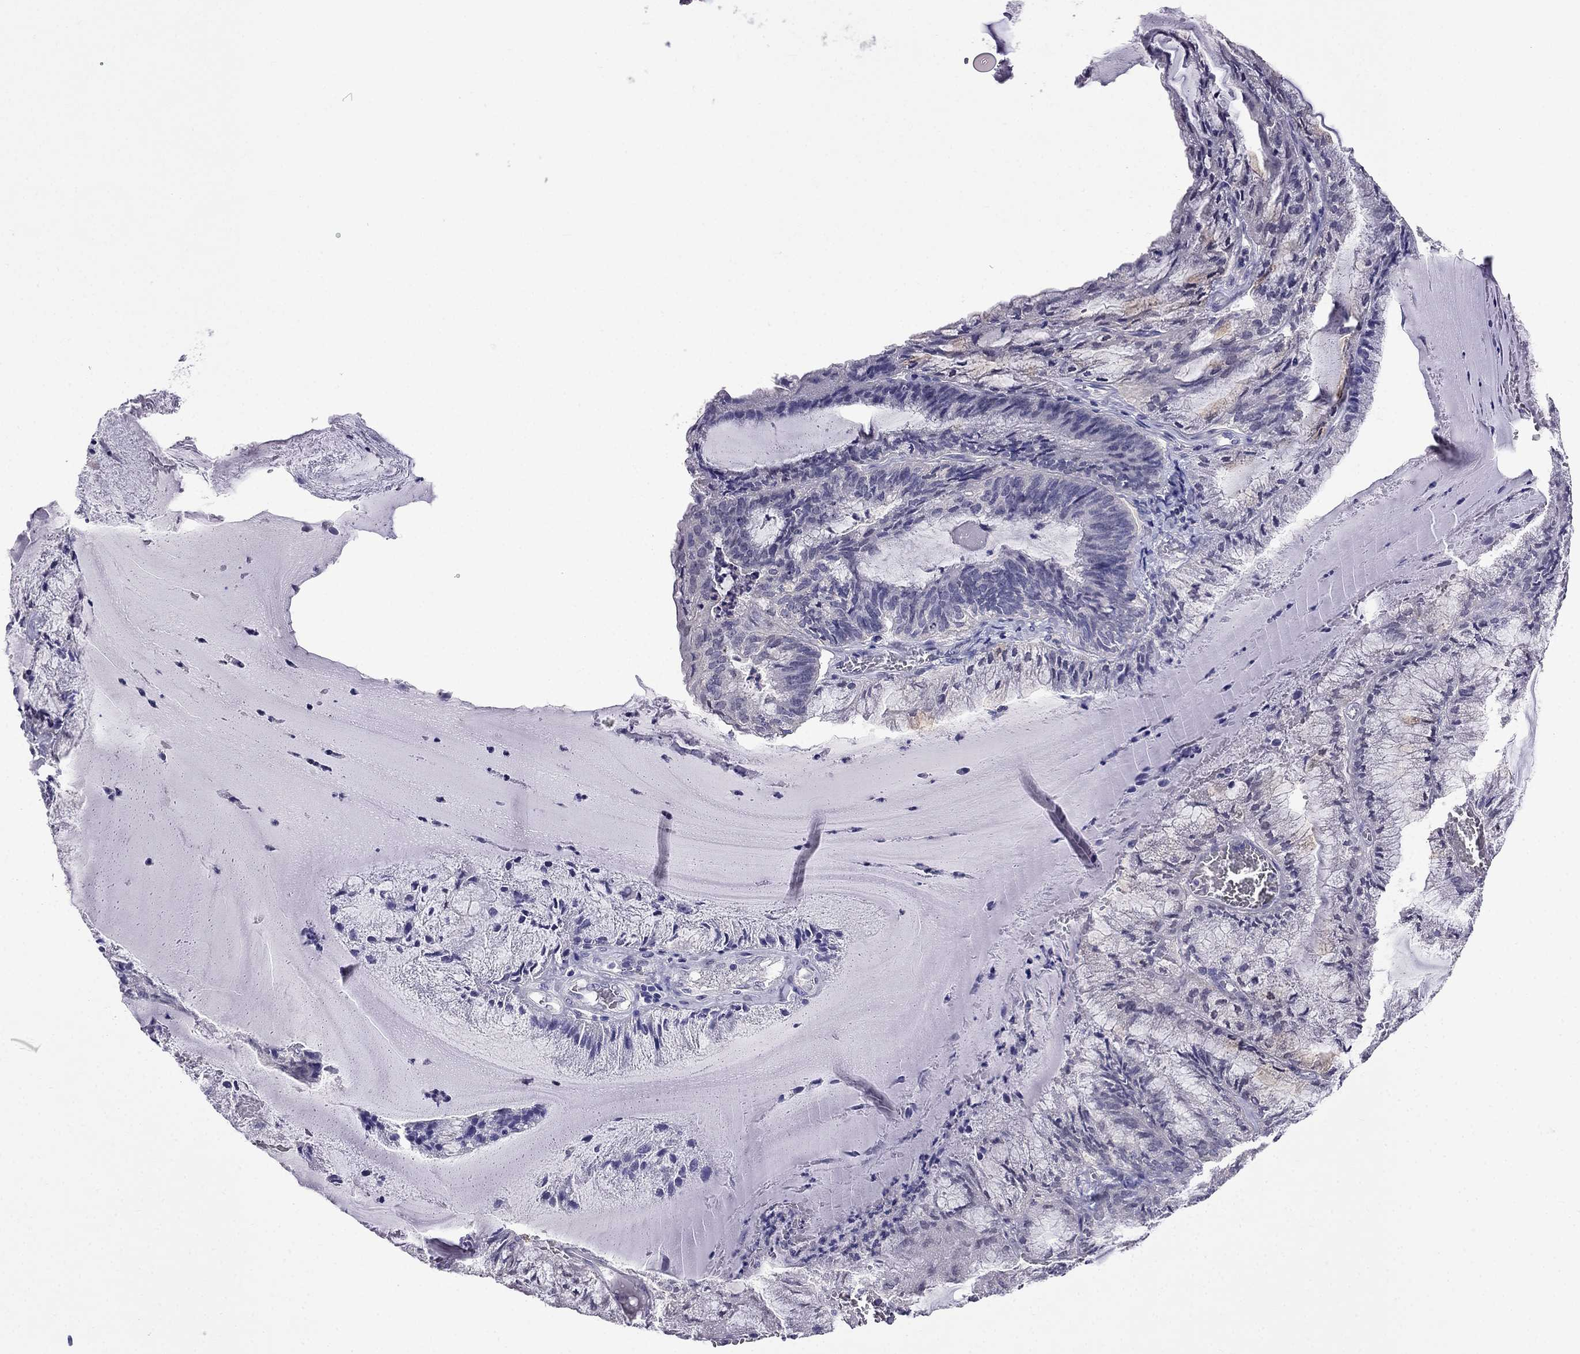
{"staining": {"intensity": "negative", "quantity": "none", "location": "none"}, "tissue": "endometrial cancer", "cell_type": "Tumor cells", "image_type": "cancer", "snomed": [{"axis": "morphology", "description": "Carcinoma, NOS"}, {"axis": "topography", "description": "Endometrium"}], "caption": "A photomicrograph of human endometrial carcinoma is negative for staining in tumor cells. Nuclei are stained in blue.", "gene": "AQP9", "patient": {"sex": "female", "age": 62}}